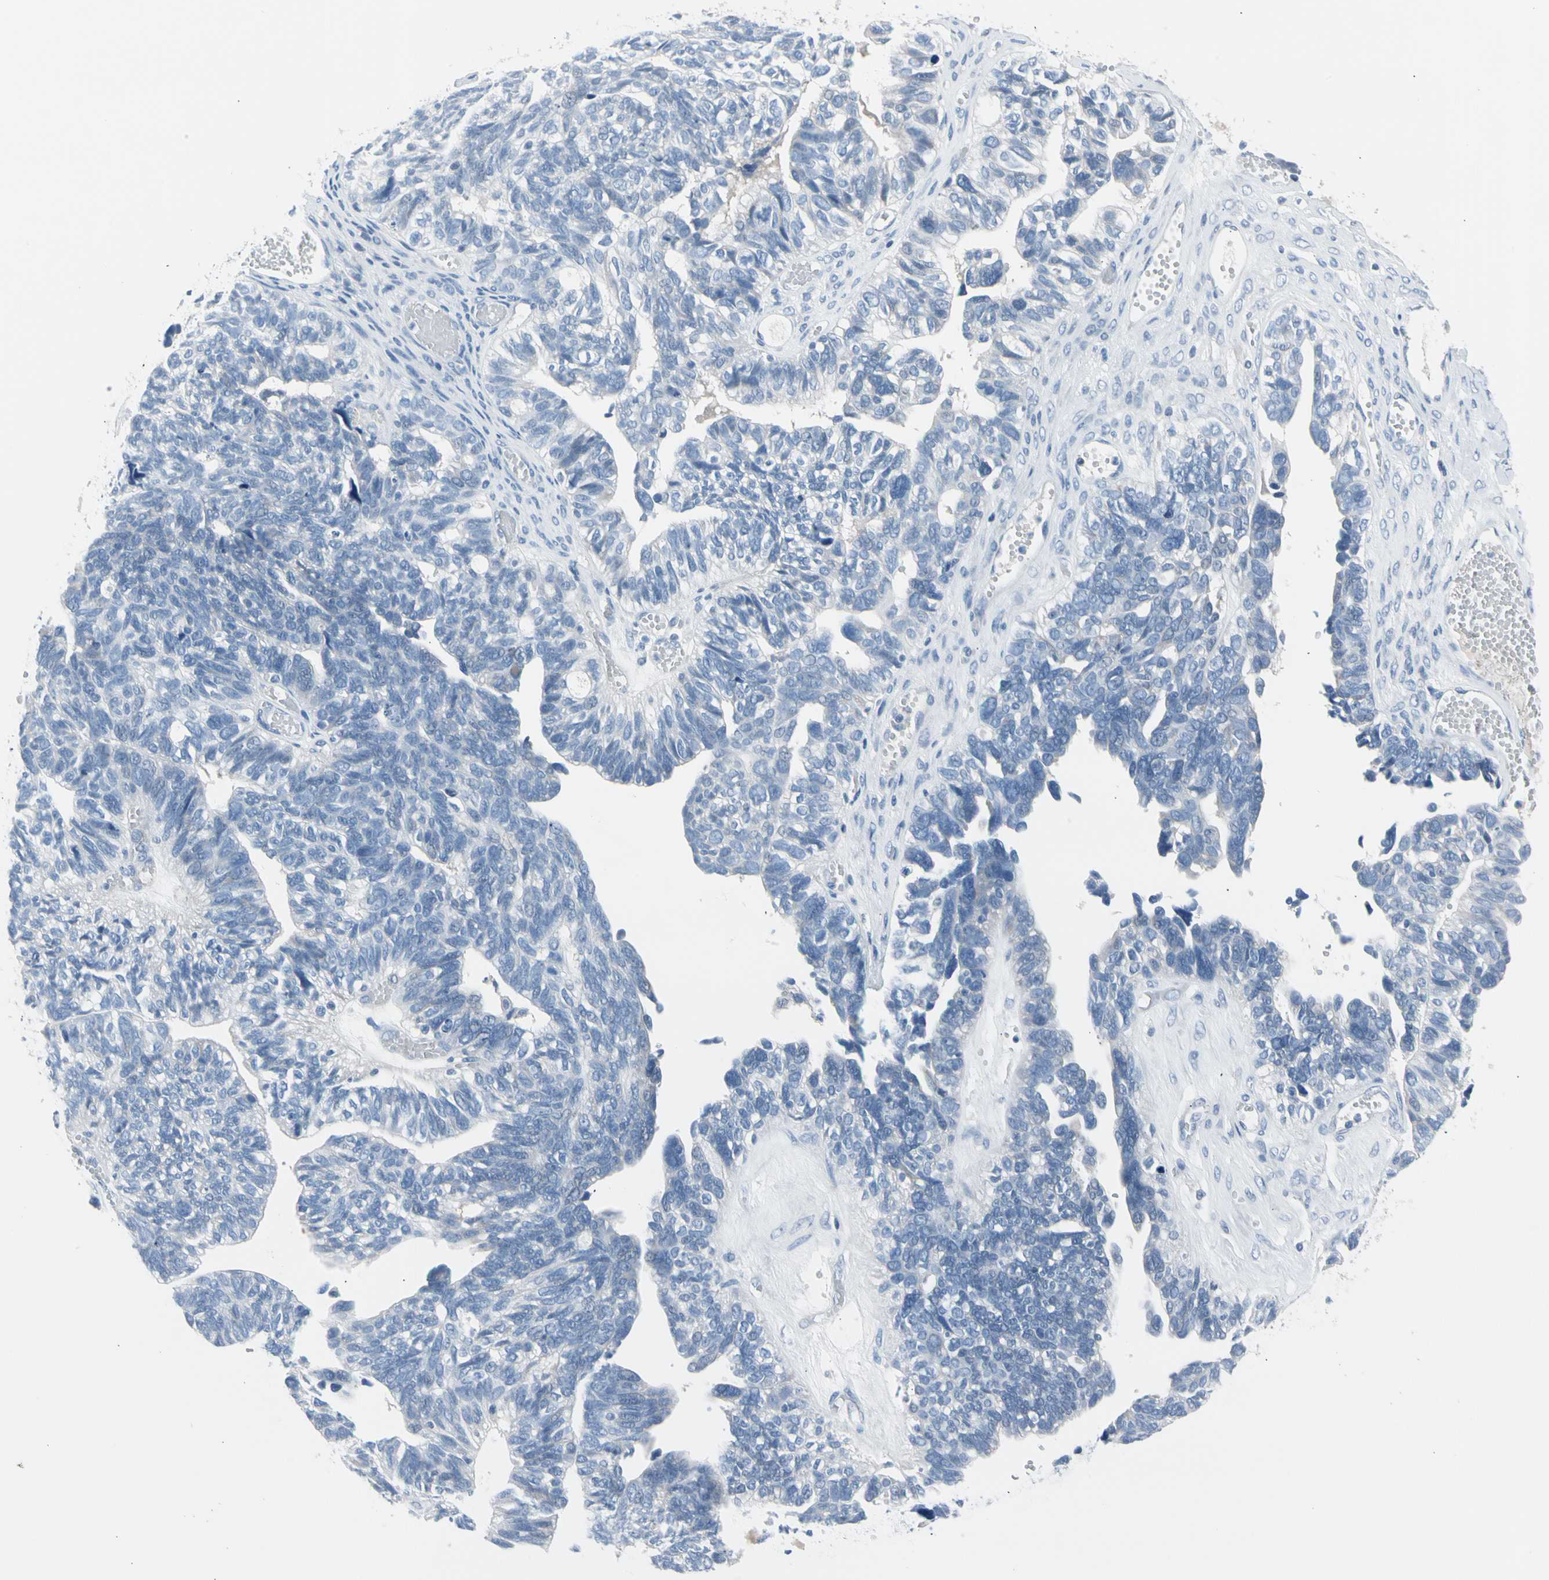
{"staining": {"intensity": "negative", "quantity": "none", "location": "none"}, "tissue": "ovarian cancer", "cell_type": "Tumor cells", "image_type": "cancer", "snomed": [{"axis": "morphology", "description": "Cystadenocarcinoma, serous, NOS"}, {"axis": "topography", "description": "Ovary"}], "caption": "IHC micrograph of neoplastic tissue: human ovarian cancer stained with DAB (3,3'-diaminobenzidine) demonstrates no significant protein expression in tumor cells. (DAB (3,3'-diaminobenzidine) immunohistochemistry with hematoxylin counter stain).", "gene": "TPO", "patient": {"sex": "female", "age": 79}}